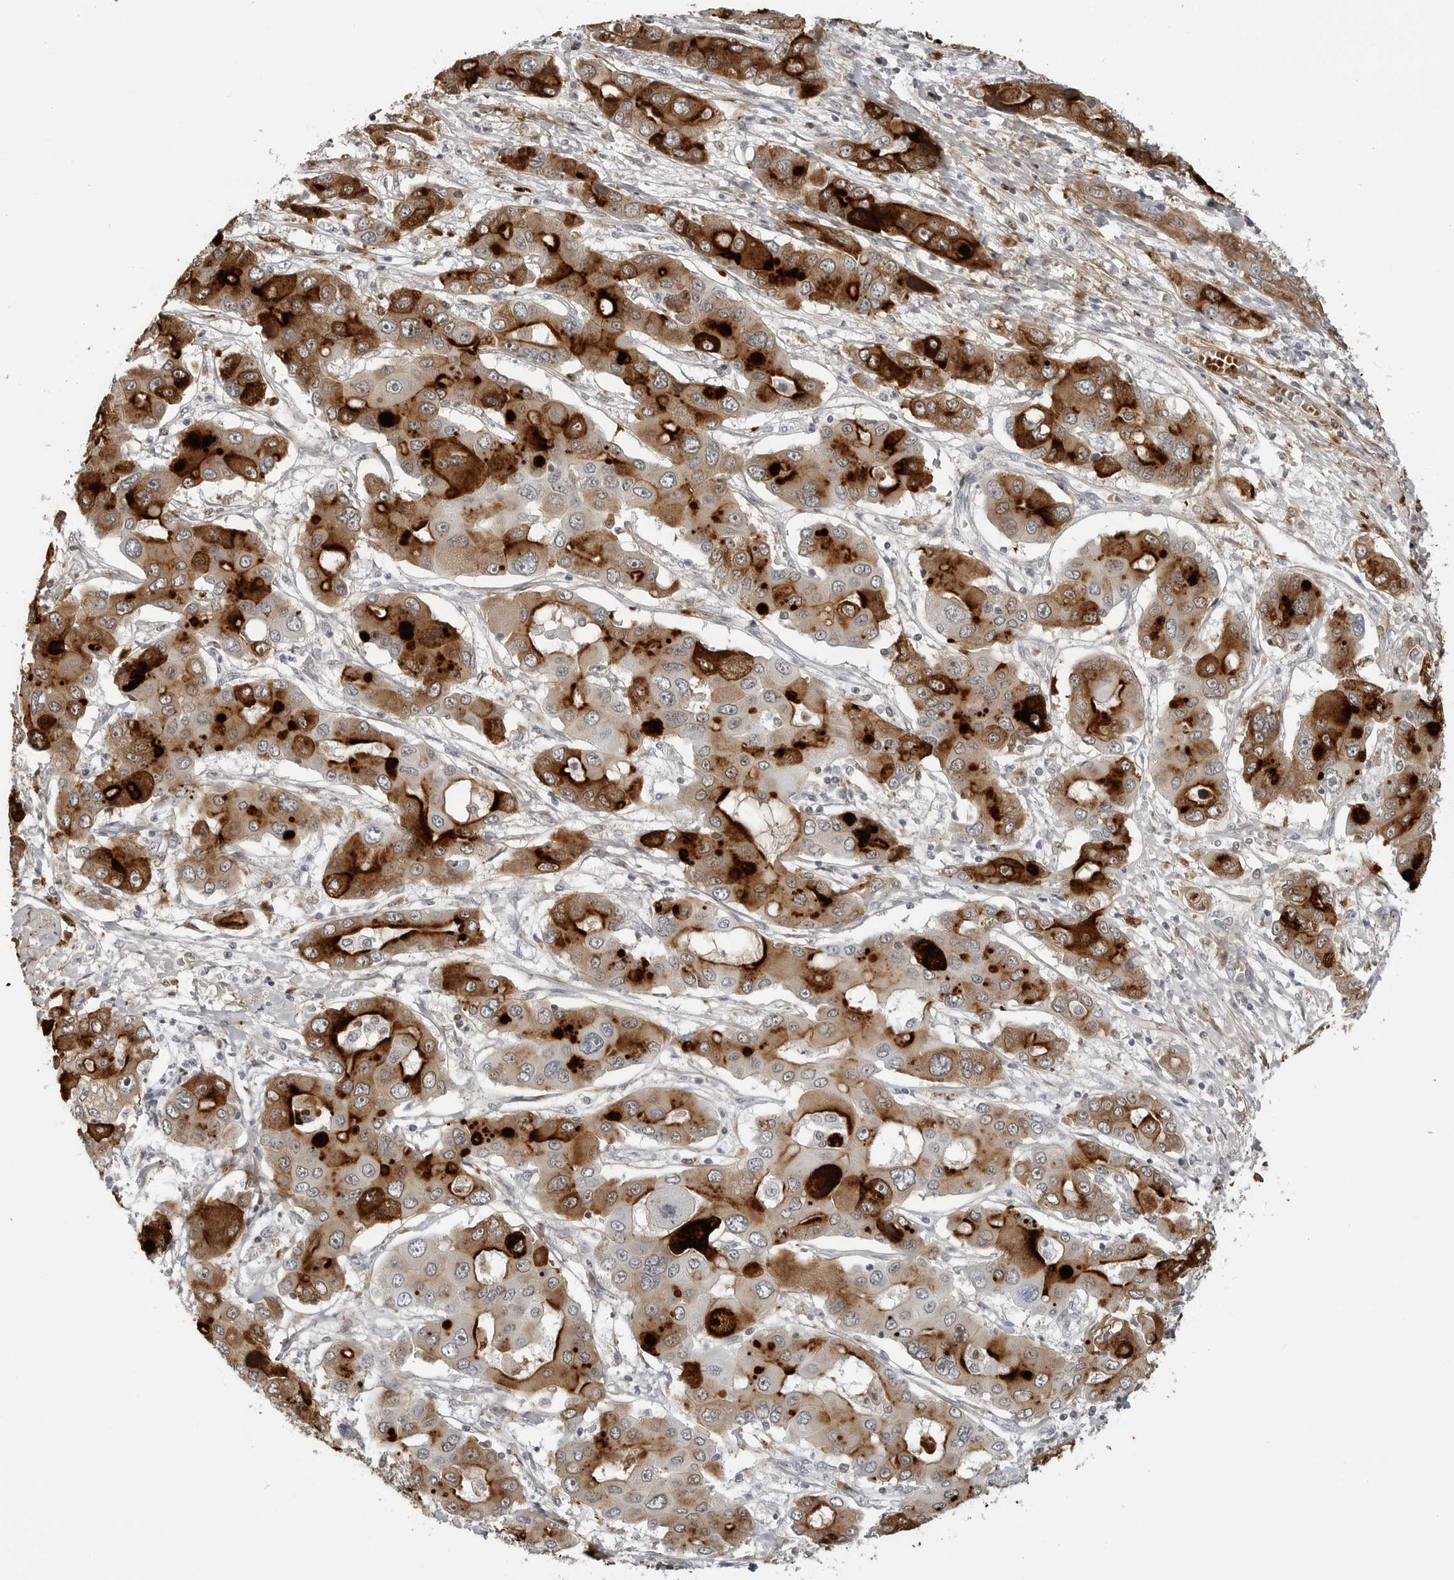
{"staining": {"intensity": "strong", "quantity": "25%-75%", "location": "cytoplasmic/membranous"}, "tissue": "liver cancer", "cell_type": "Tumor cells", "image_type": "cancer", "snomed": [{"axis": "morphology", "description": "Cholangiocarcinoma"}, {"axis": "topography", "description": "Liver"}], "caption": "About 25%-75% of tumor cells in liver cholangiocarcinoma show strong cytoplasmic/membranous protein expression as visualized by brown immunohistochemical staining.", "gene": "CXCR5", "patient": {"sex": "male", "age": 67}}